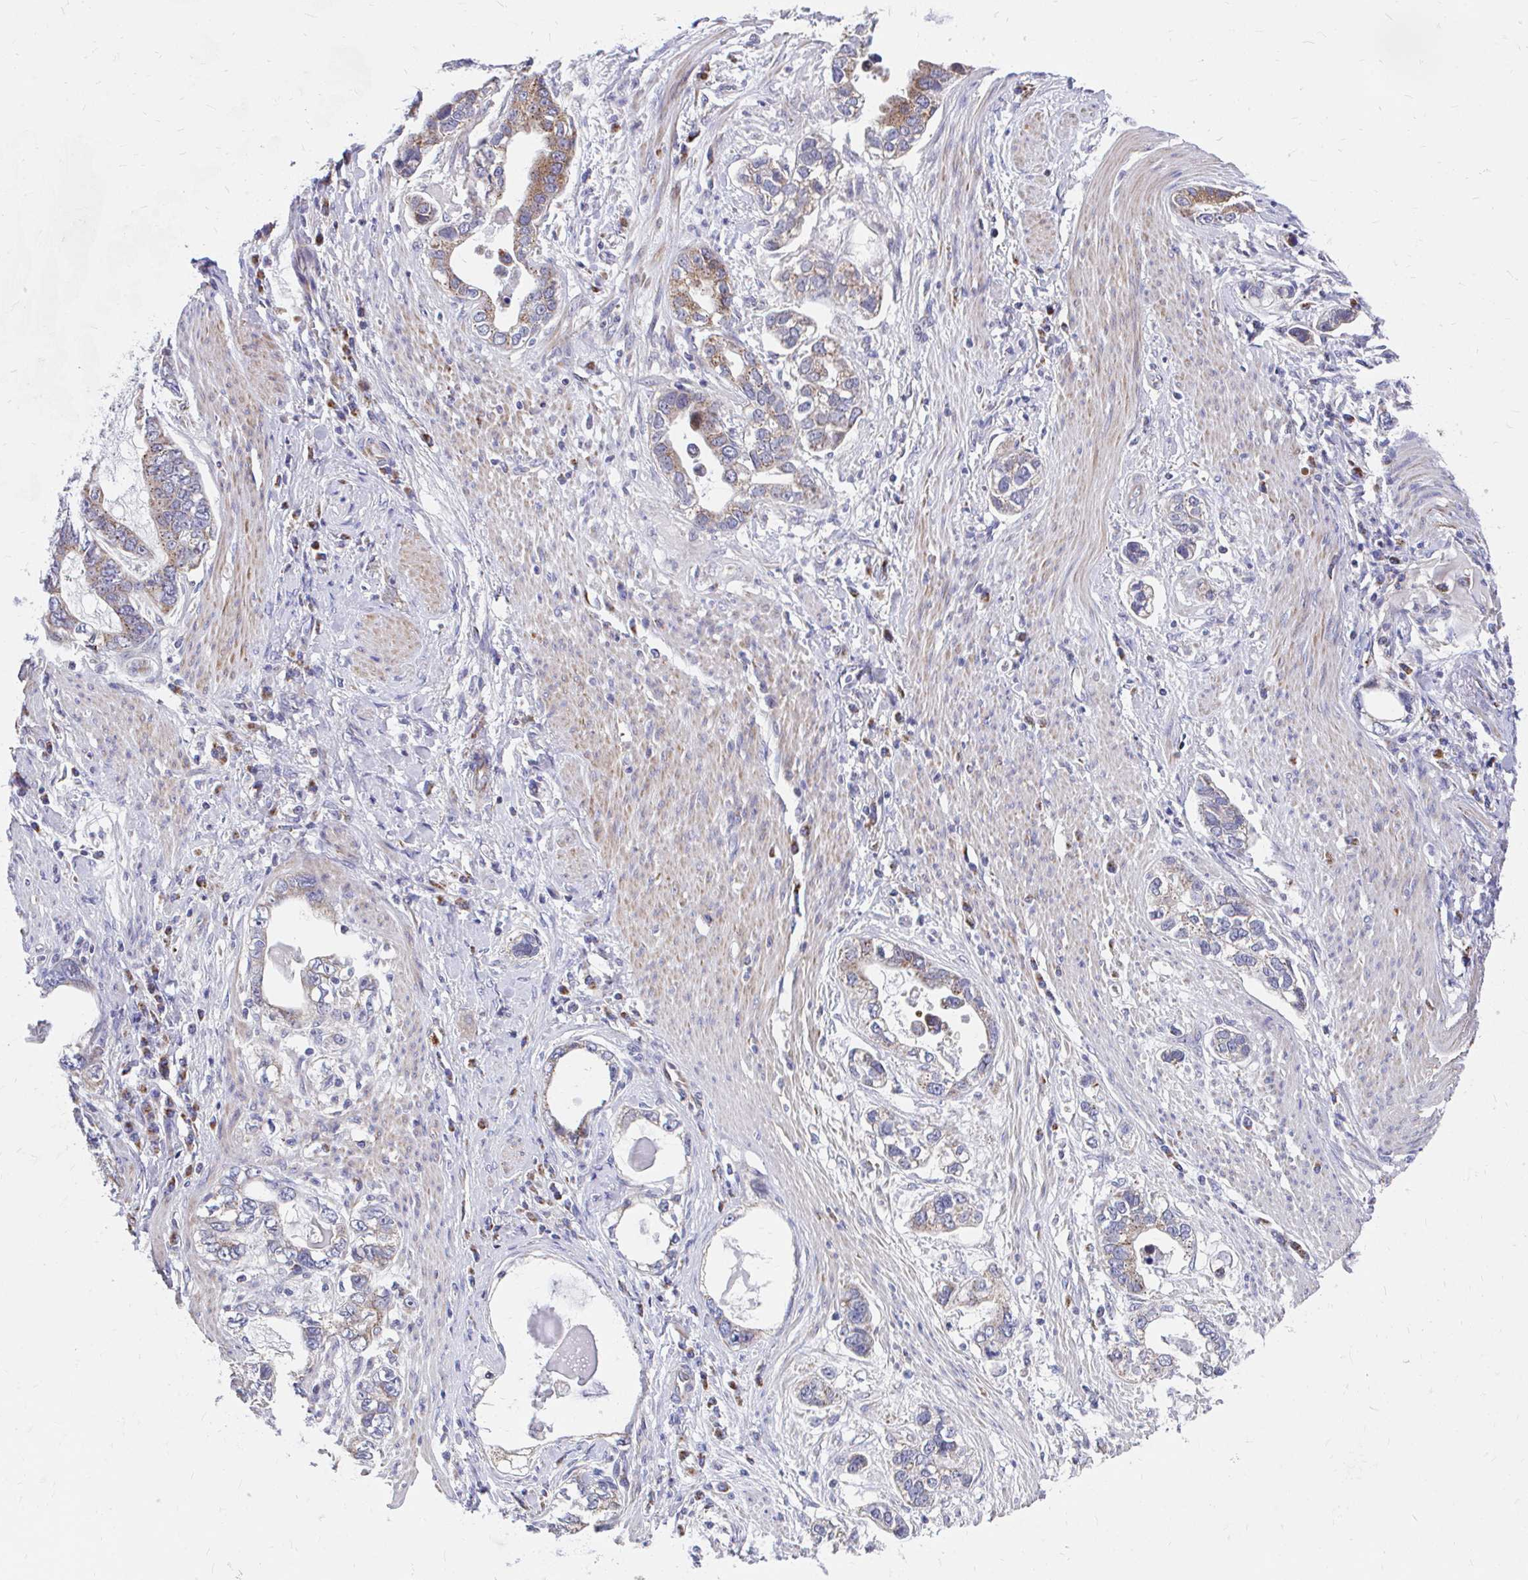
{"staining": {"intensity": "moderate", "quantity": "<25%", "location": "cytoplasmic/membranous"}, "tissue": "stomach cancer", "cell_type": "Tumor cells", "image_type": "cancer", "snomed": [{"axis": "morphology", "description": "Adenocarcinoma, NOS"}, {"axis": "topography", "description": "Stomach, lower"}], "caption": "This micrograph reveals IHC staining of stomach cancer (adenocarcinoma), with low moderate cytoplasmic/membranous expression in approximately <25% of tumor cells.", "gene": "PEX3", "patient": {"sex": "female", "age": 93}}